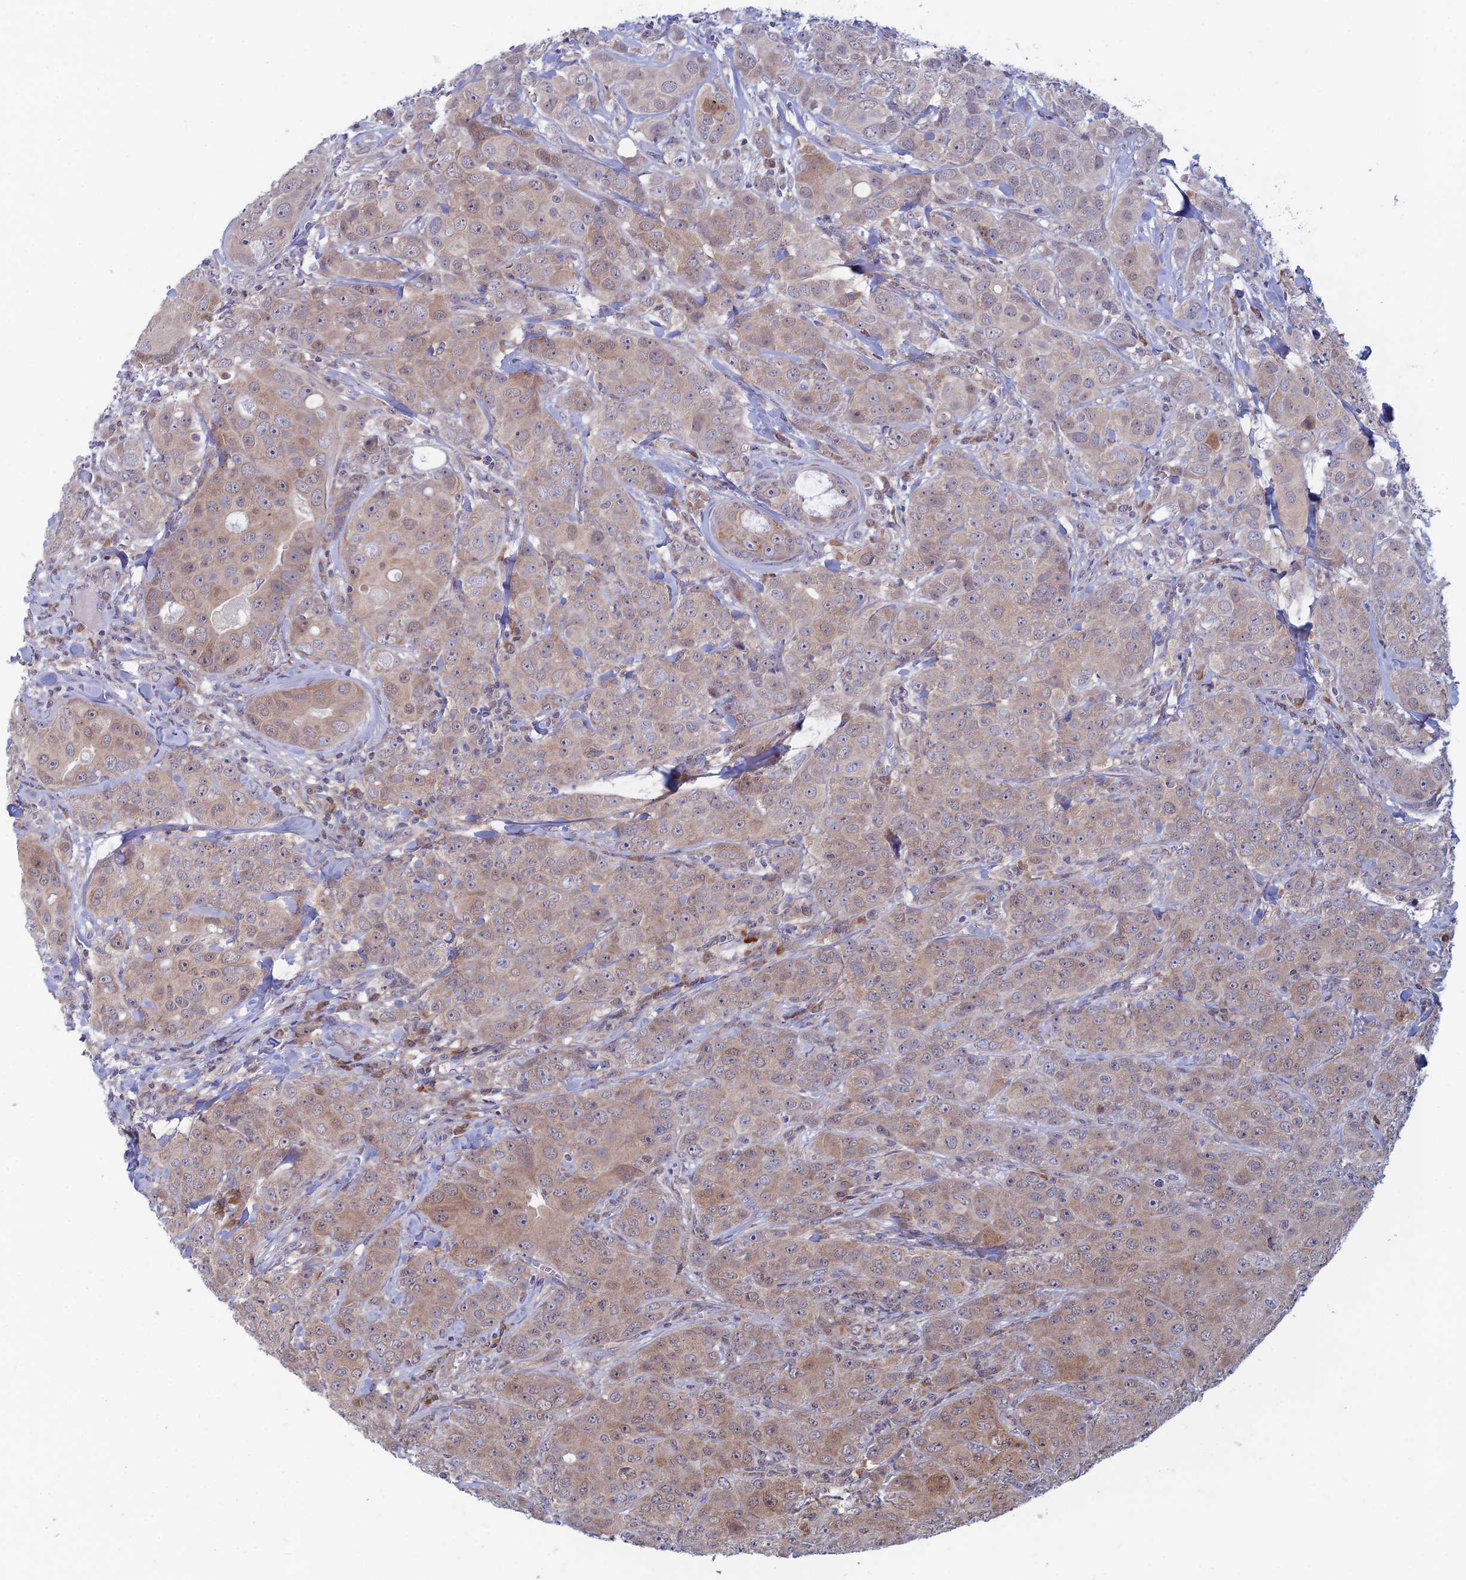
{"staining": {"intensity": "weak", "quantity": ">75%", "location": "cytoplasmic/membranous"}, "tissue": "breast cancer", "cell_type": "Tumor cells", "image_type": "cancer", "snomed": [{"axis": "morphology", "description": "Duct carcinoma"}, {"axis": "topography", "description": "Breast"}], "caption": "Weak cytoplasmic/membranous staining is present in approximately >75% of tumor cells in breast invasive ductal carcinoma.", "gene": "SRA1", "patient": {"sex": "female", "age": 43}}